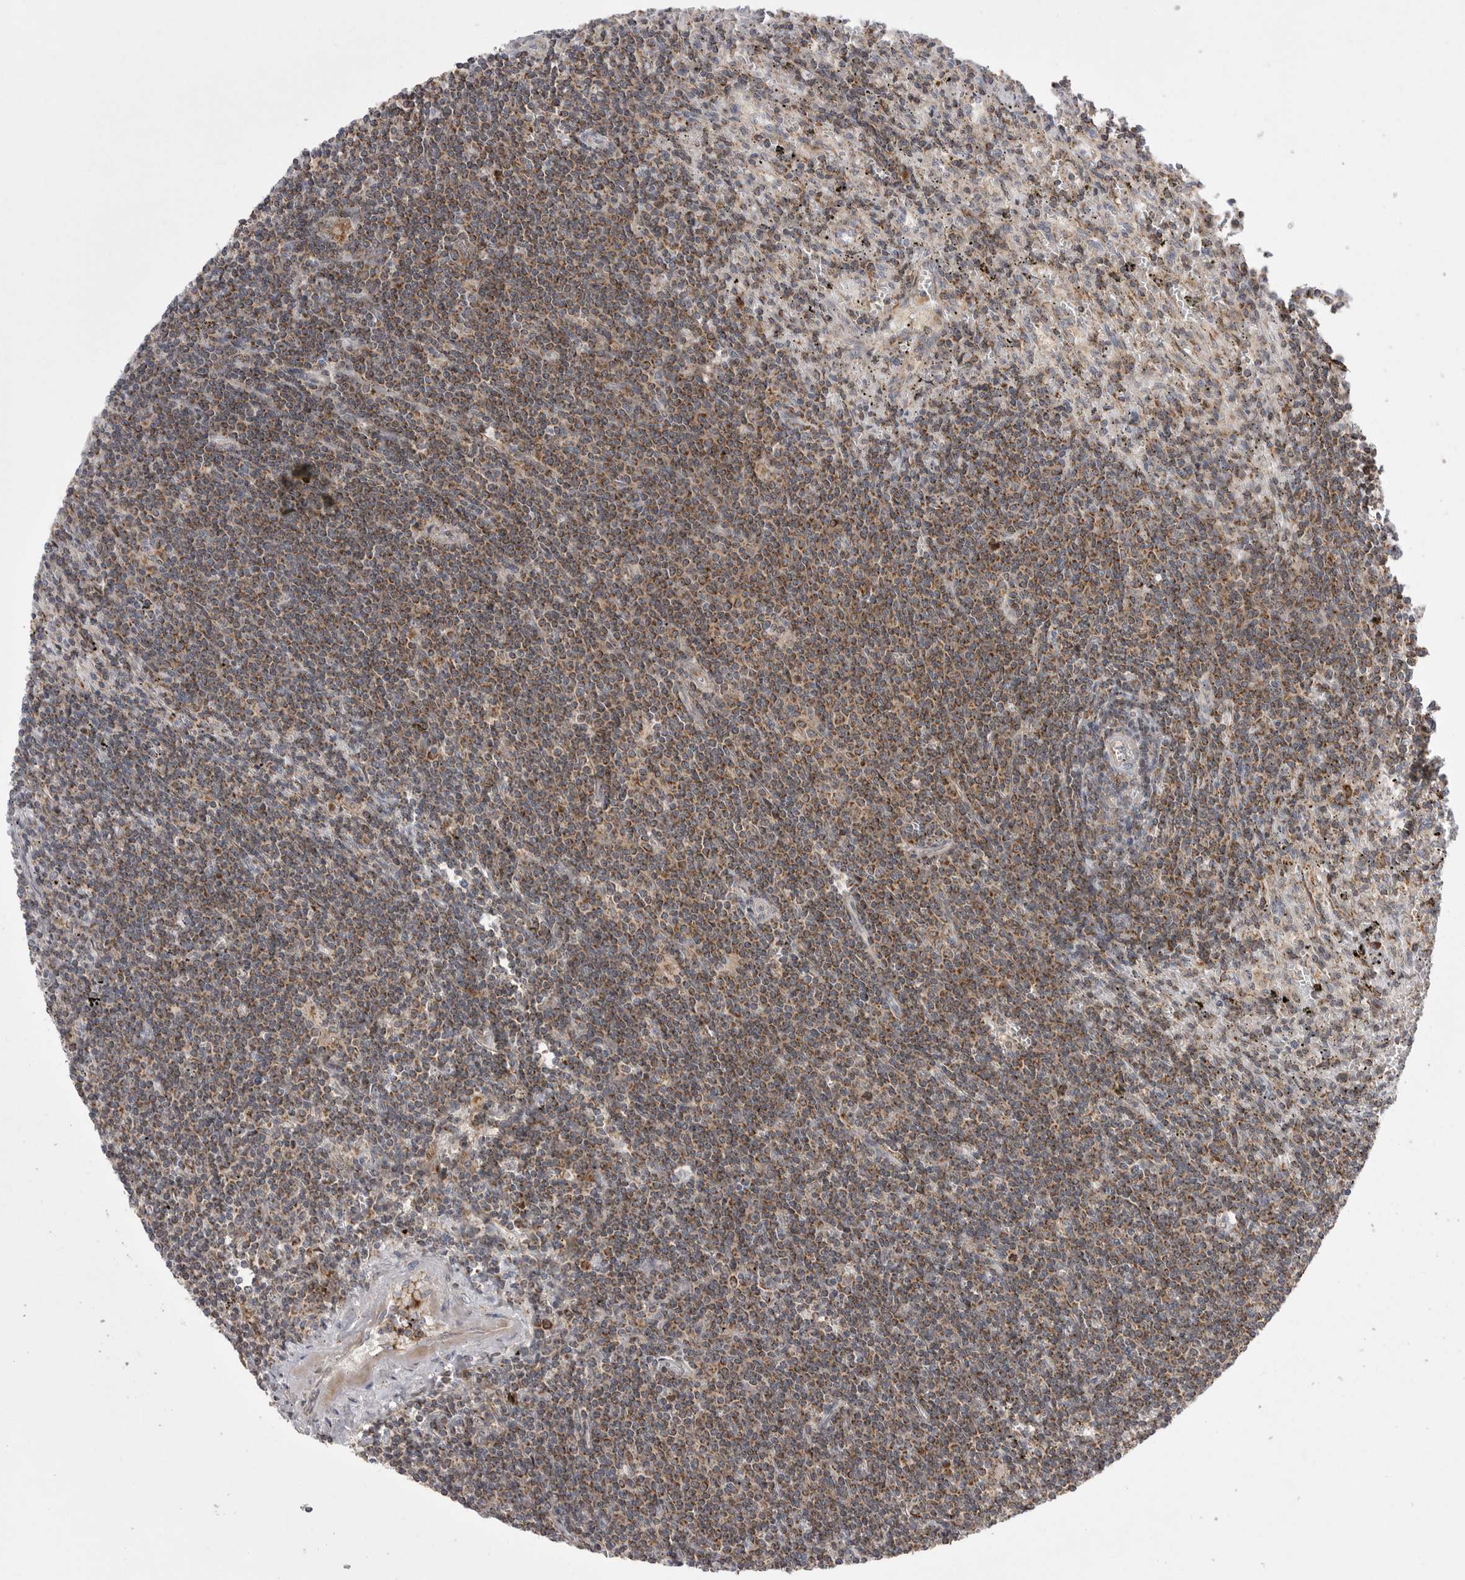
{"staining": {"intensity": "moderate", "quantity": ">75%", "location": "cytoplasmic/membranous"}, "tissue": "lymphoma", "cell_type": "Tumor cells", "image_type": "cancer", "snomed": [{"axis": "morphology", "description": "Malignant lymphoma, non-Hodgkin's type, Low grade"}, {"axis": "topography", "description": "Spleen"}], "caption": "Immunohistochemical staining of human lymphoma demonstrates moderate cytoplasmic/membranous protein positivity in about >75% of tumor cells. Immunohistochemistry (ihc) stains the protein of interest in brown and the nuclei are stained blue.", "gene": "KYAT3", "patient": {"sex": "male", "age": 76}}